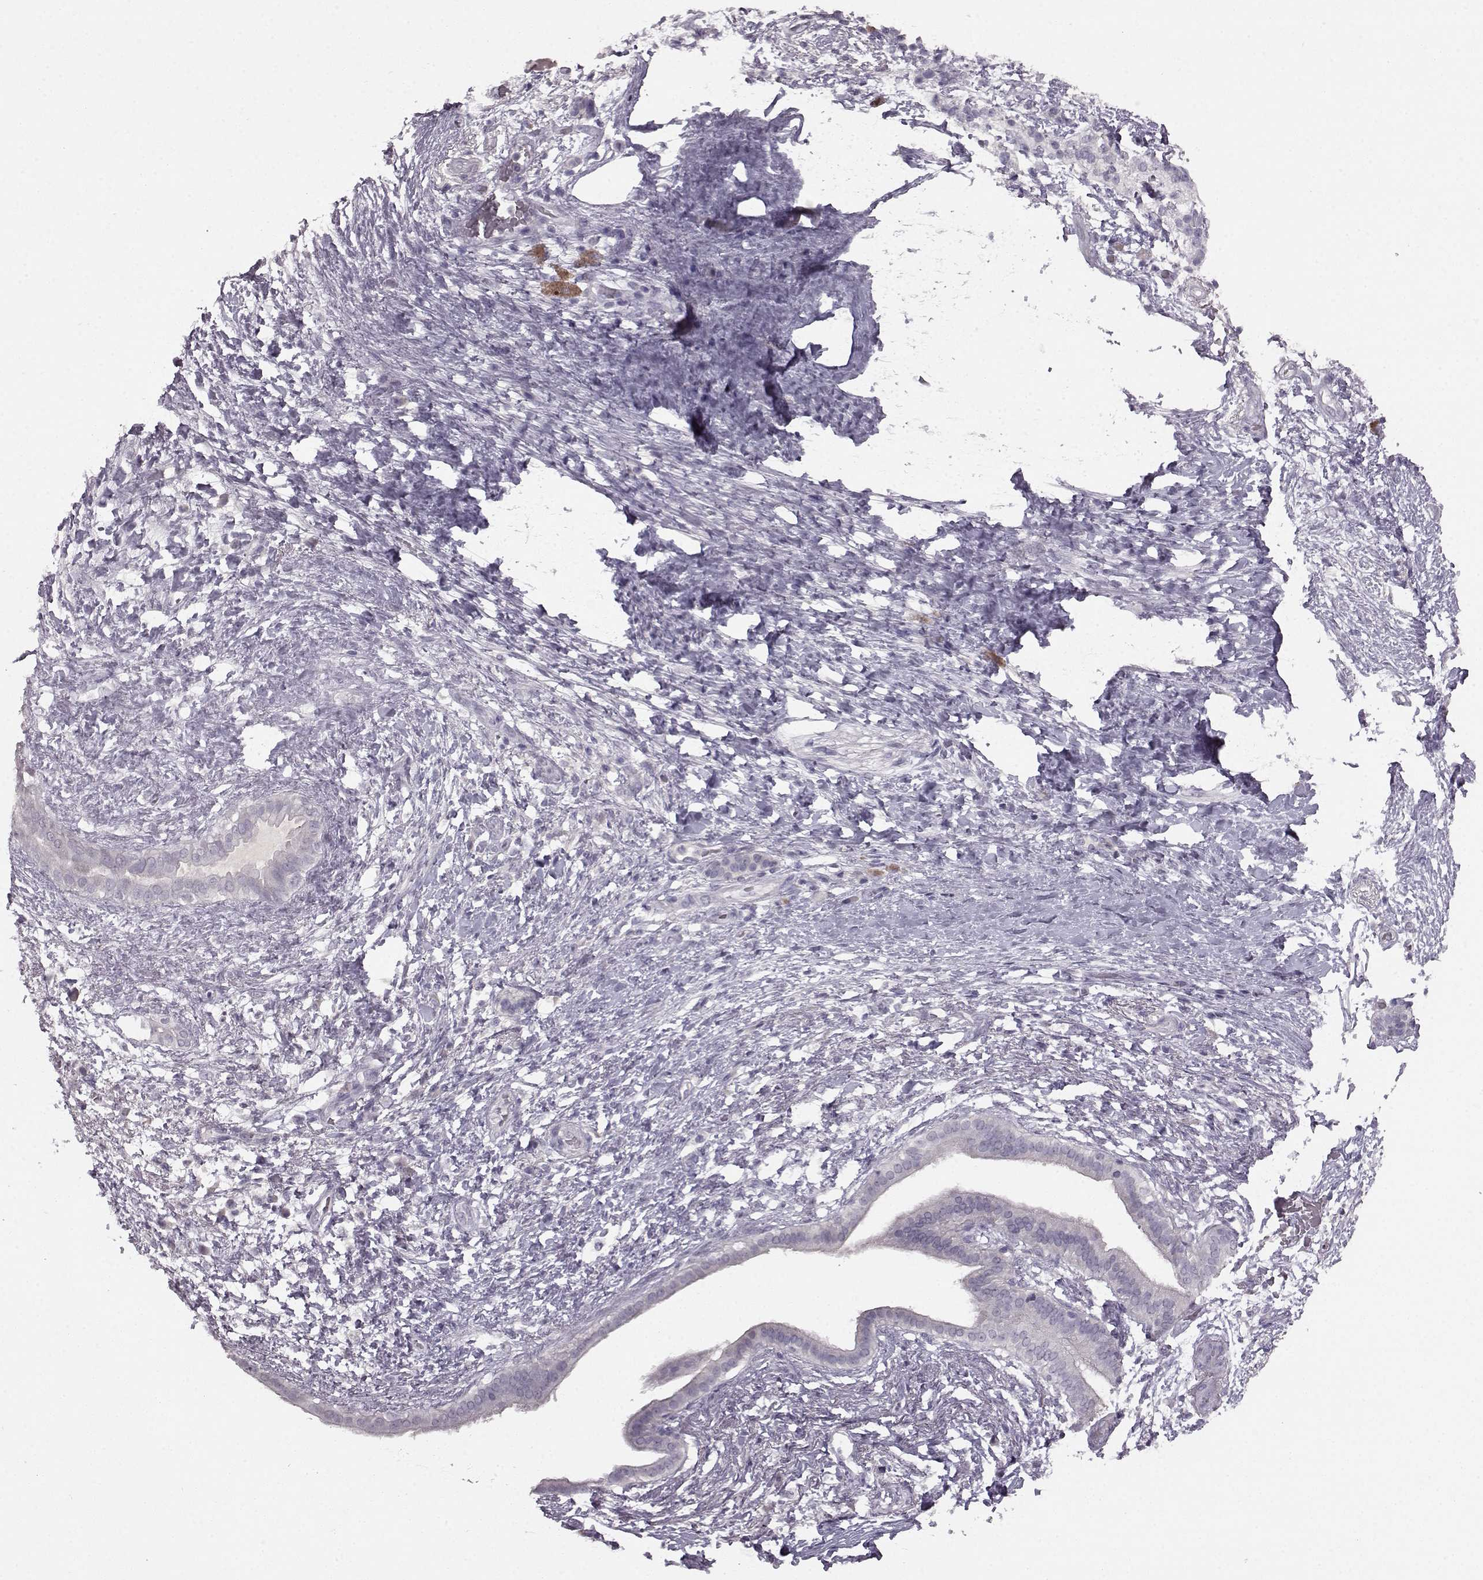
{"staining": {"intensity": "negative", "quantity": "none", "location": "none"}, "tissue": "pancreatic cancer", "cell_type": "Tumor cells", "image_type": "cancer", "snomed": [{"axis": "morphology", "description": "Adenocarcinoma, NOS"}, {"axis": "topography", "description": "Pancreas"}], "caption": "Immunohistochemical staining of pancreatic adenocarcinoma demonstrates no significant staining in tumor cells.", "gene": "LHB", "patient": {"sex": "female", "age": 72}}